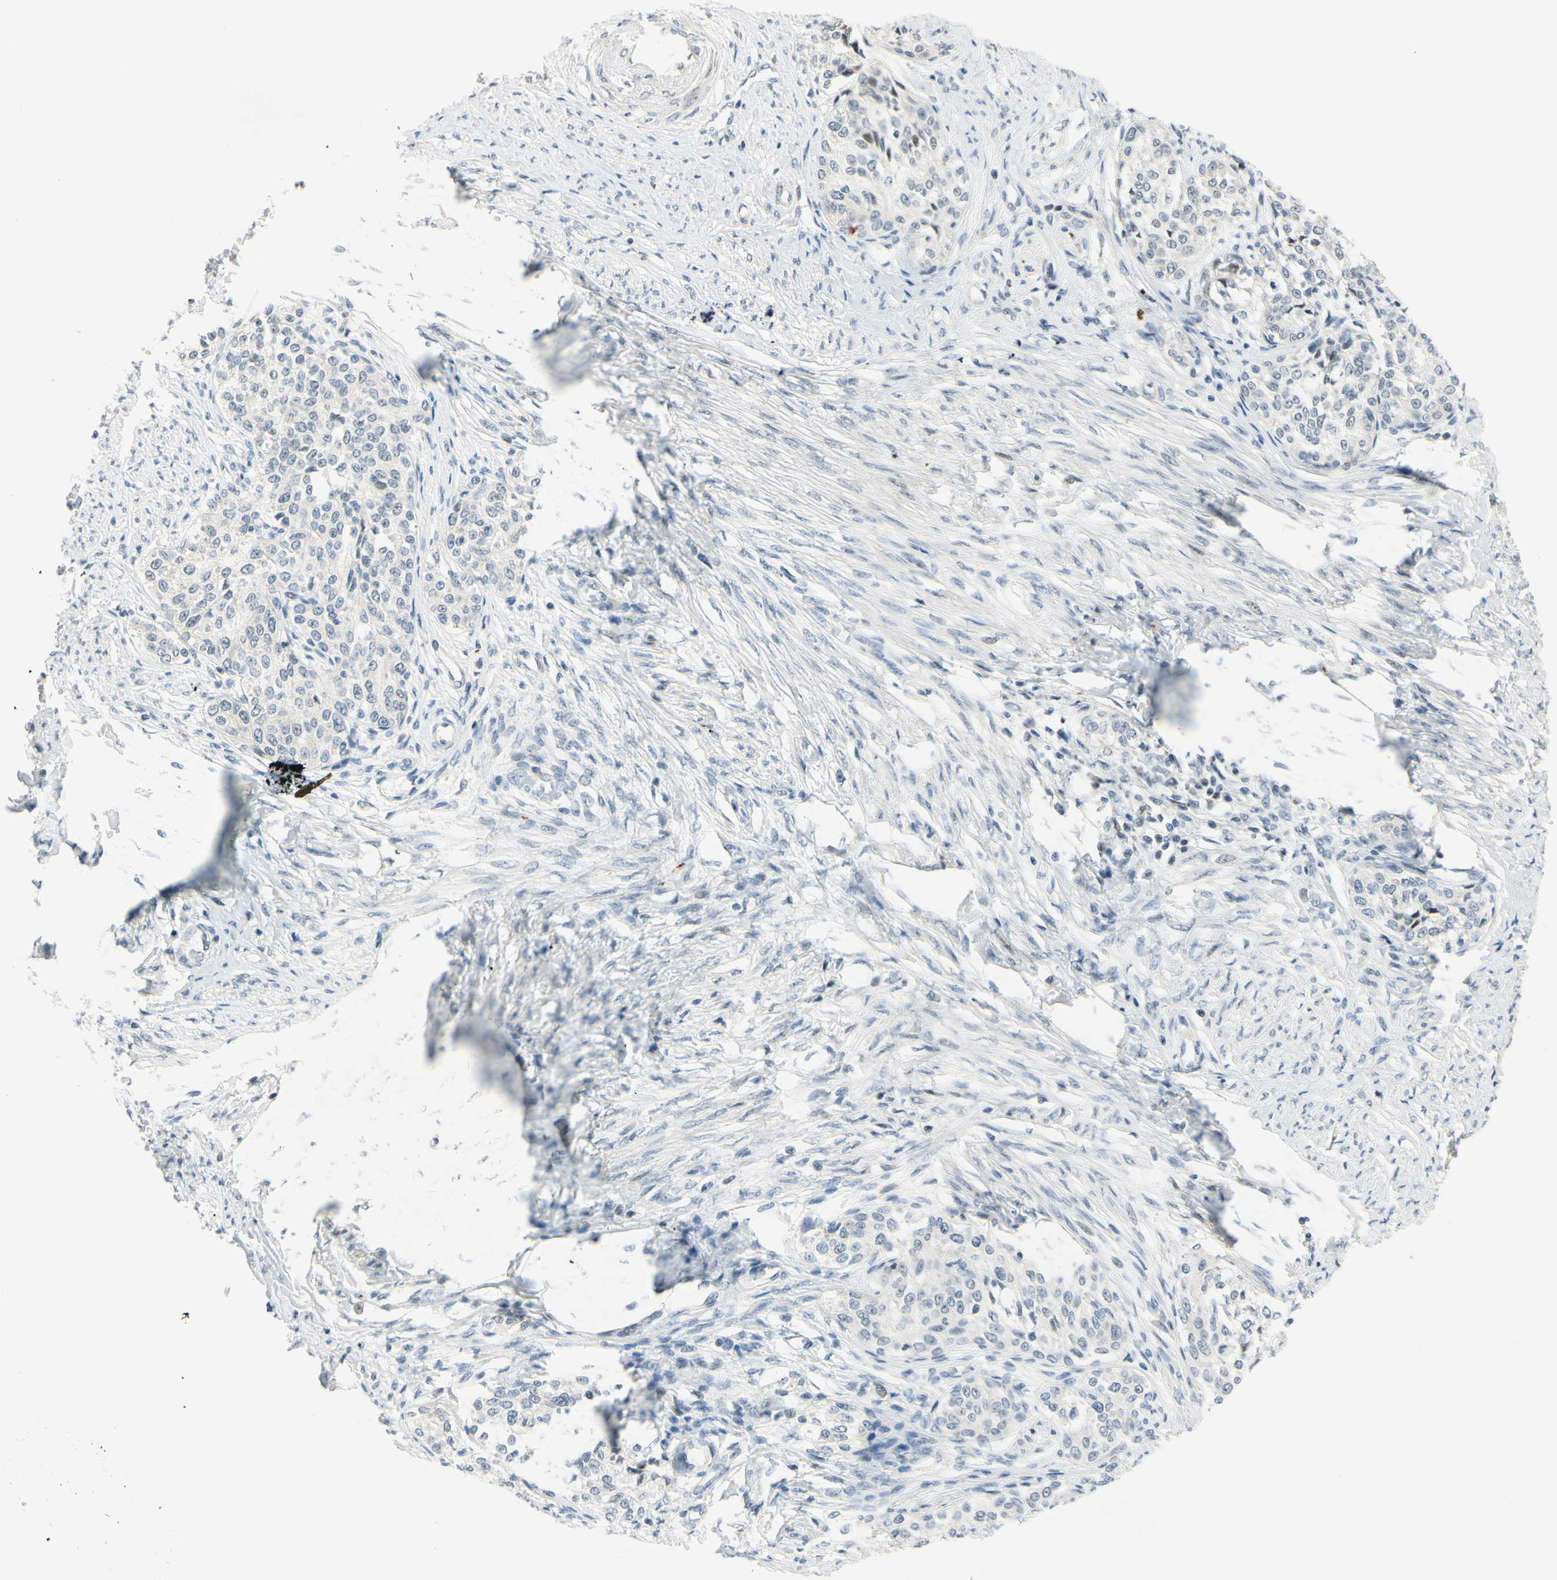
{"staining": {"intensity": "negative", "quantity": "none", "location": "none"}, "tissue": "cervical cancer", "cell_type": "Tumor cells", "image_type": "cancer", "snomed": [{"axis": "morphology", "description": "Squamous cell carcinoma, NOS"}, {"axis": "morphology", "description": "Adenocarcinoma, NOS"}, {"axis": "topography", "description": "Cervix"}], "caption": "Tumor cells are negative for protein expression in human cervical cancer. (DAB (3,3'-diaminobenzidine) immunohistochemistry with hematoxylin counter stain).", "gene": "B4GALNT1", "patient": {"sex": "female", "age": 52}}